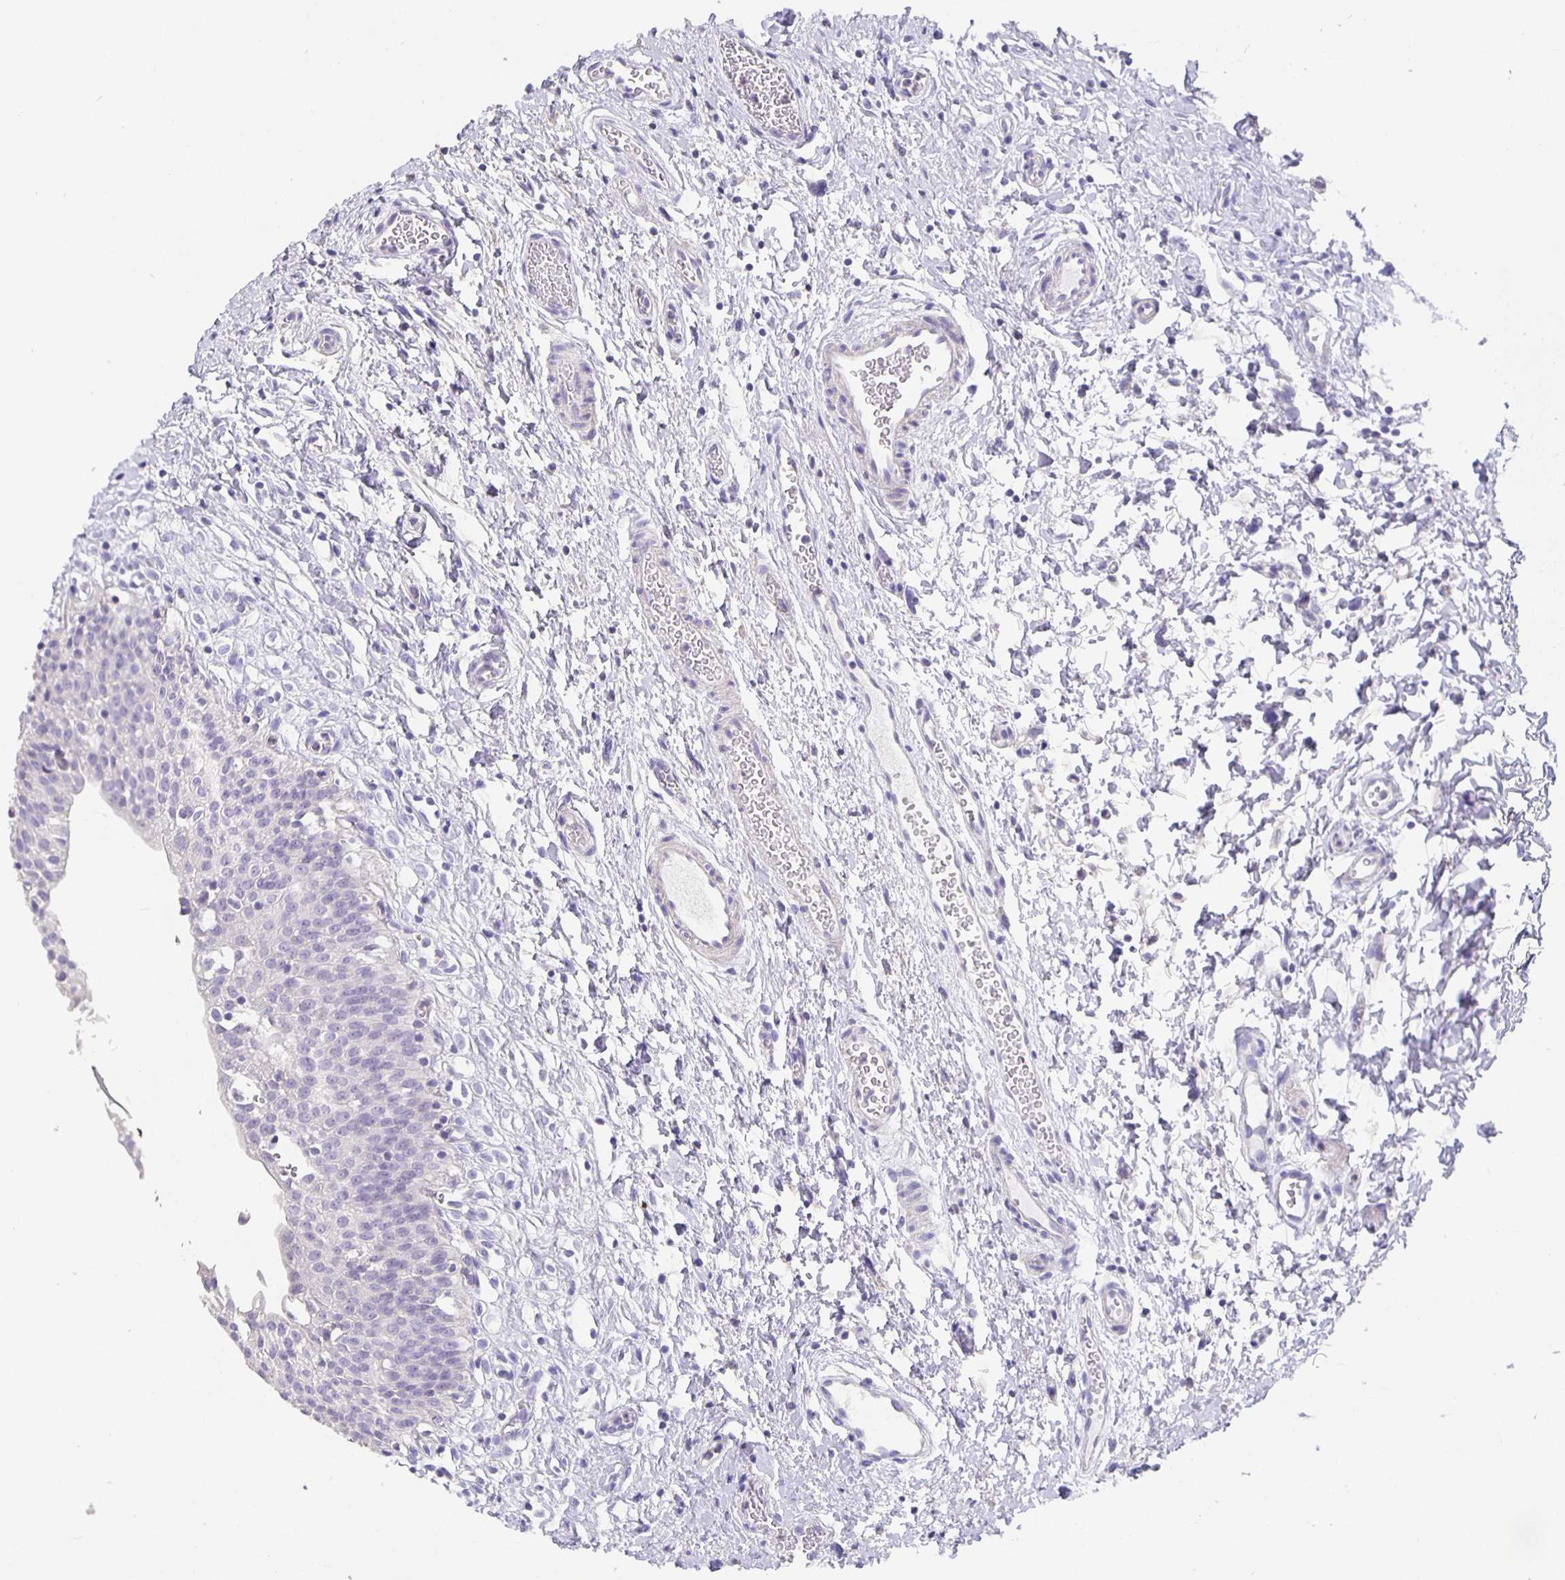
{"staining": {"intensity": "negative", "quantity": "none", "location": "none"}, "tissue": "urinary bladder", "cell_type": "Urothelial cells", "image_type": "normal", "snomed": [{"axis": "morphology", "description": "Normal tissue, NOS"}, {"axis": "topography", "description": "Urinary bladder"}], "caption": "Immunohistochemistry photomicrograph of unremarkable urinary bladder: urinary bladder stained with DAB (3,3'-diaminobenzidine) reveals no significant protein staining in urothelial cells.", "gene": "CFAP74", "patient": {"sex": "male", "age": 51}}